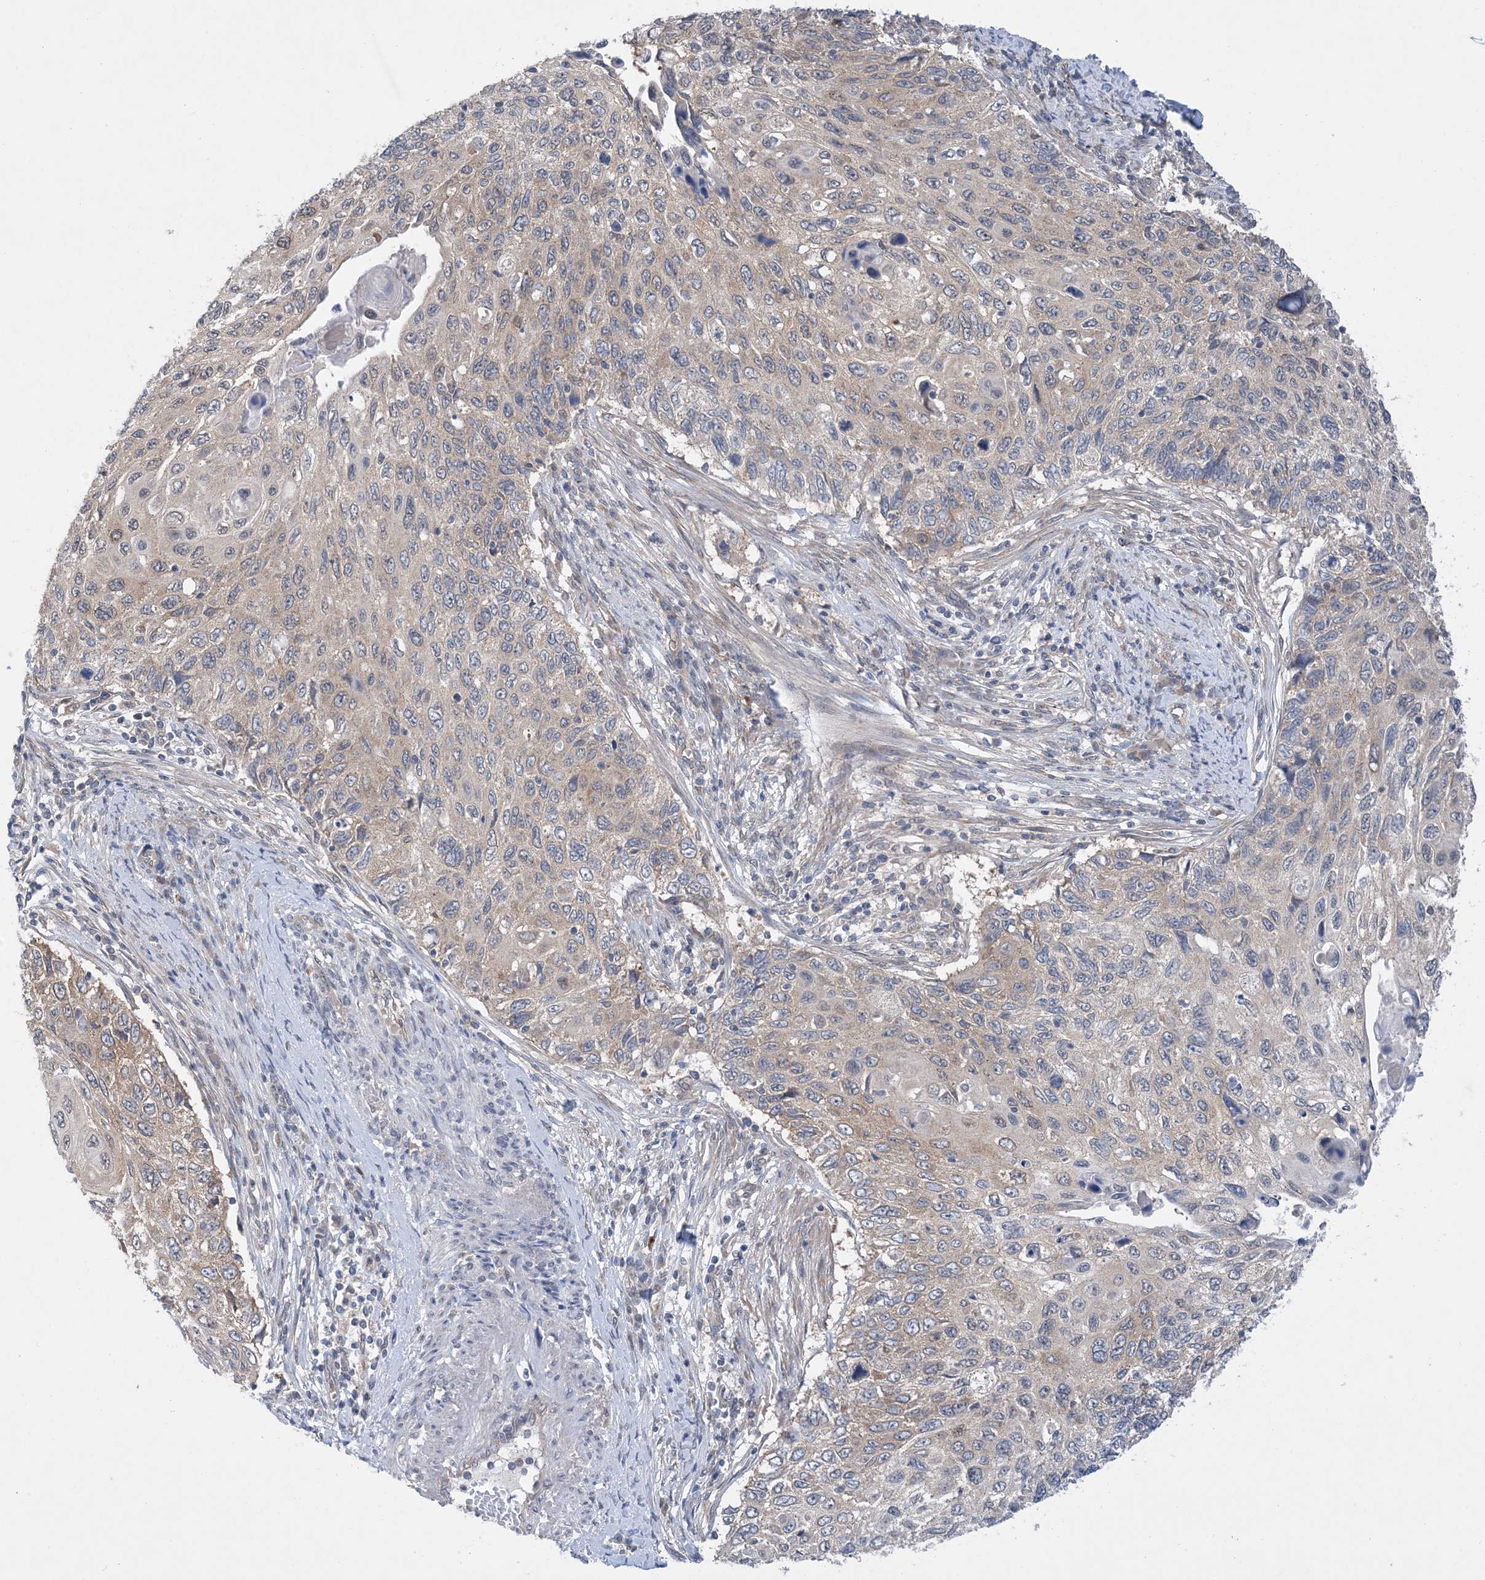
{"staining": {"intensity": "weak", "quantity": ">75%", "location": "cytoplasmic/membranous"}, "tissue": "cervical cancer", "cell_type": "Tumor cells", "image_type": "cancer", "snomed": [{"axis": "morphology", "description": "Squamous cell carcinoma, NOS"}, {"axis": "topography", "description": "Cervix"}], "caption": "IHC (DAB) staining of cervical cancer demonstrates weak cytoplasmic/membranous protein positivity in about >75% of tumor cells. The staining is performed using DAB (3,3'-diaminobenzidine) brown chromogen to label protein expression. The nuclei are counter-stained blue using hematoxylin.", "gene": "EHBP1", "patient": {"sex": "female", "age": 70}}